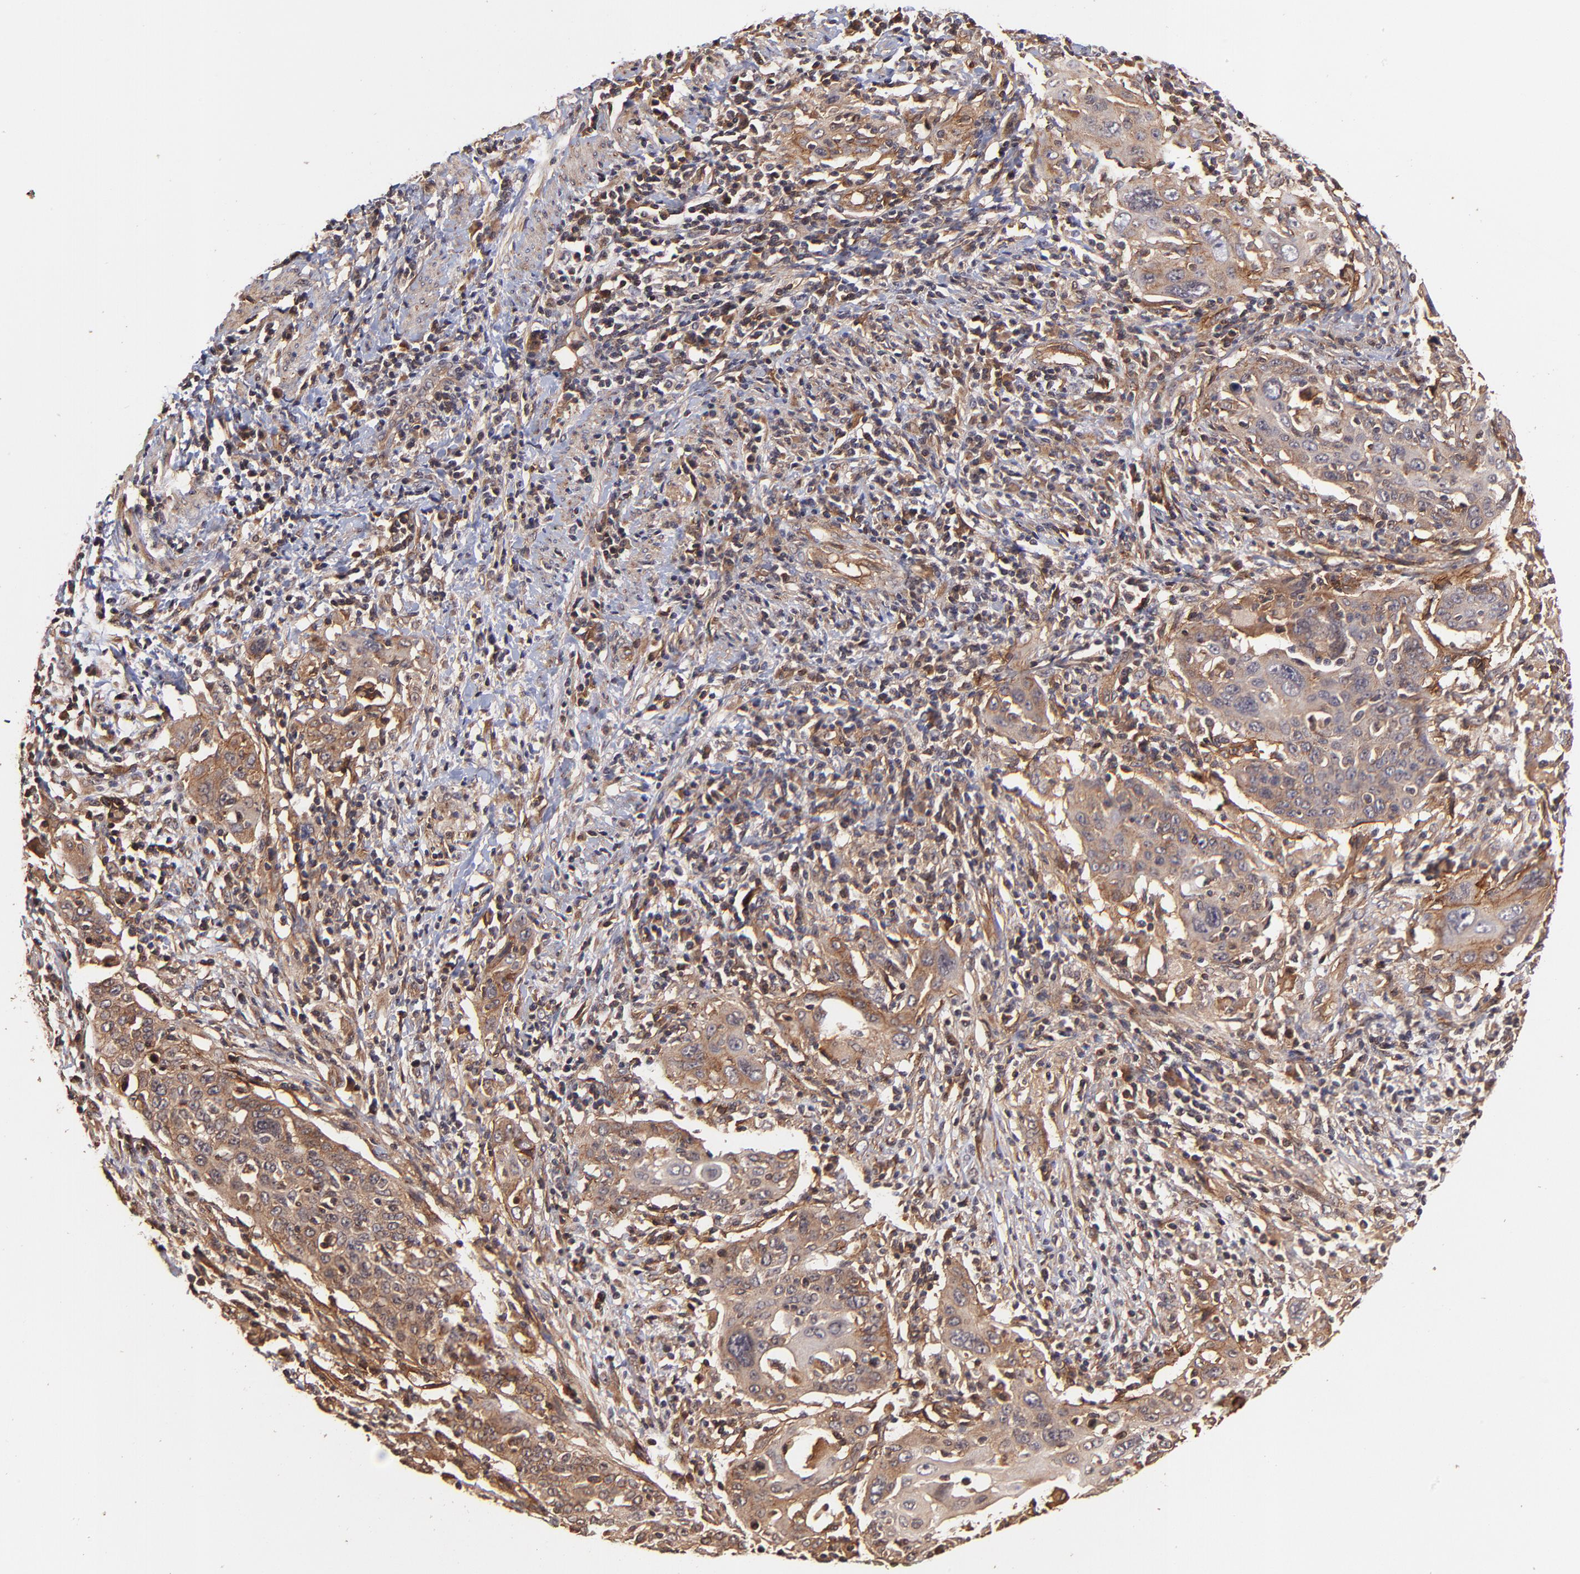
{"staining": {"intensity": "moderate", "quantity": ">75%", "location": "cytoplasmic/membranous"}, "tissue": "cervical cancer", "cell_type": "Tumor cells", "image_type": "cancer", "snomed": [{"axis": "morphology", "description": "Squamous cell carcinoma, NOS"}, {"axis": "topography", "description": "Cervix"}], "caption": "Moderate cytoplasmic/membranous positivity for a protein is seen in approximately >75% of tumor cells of cervical cancer using immunohistochemistry.", "gene": "ITGB1", "patient": {"sex": "female", "age": 54}}